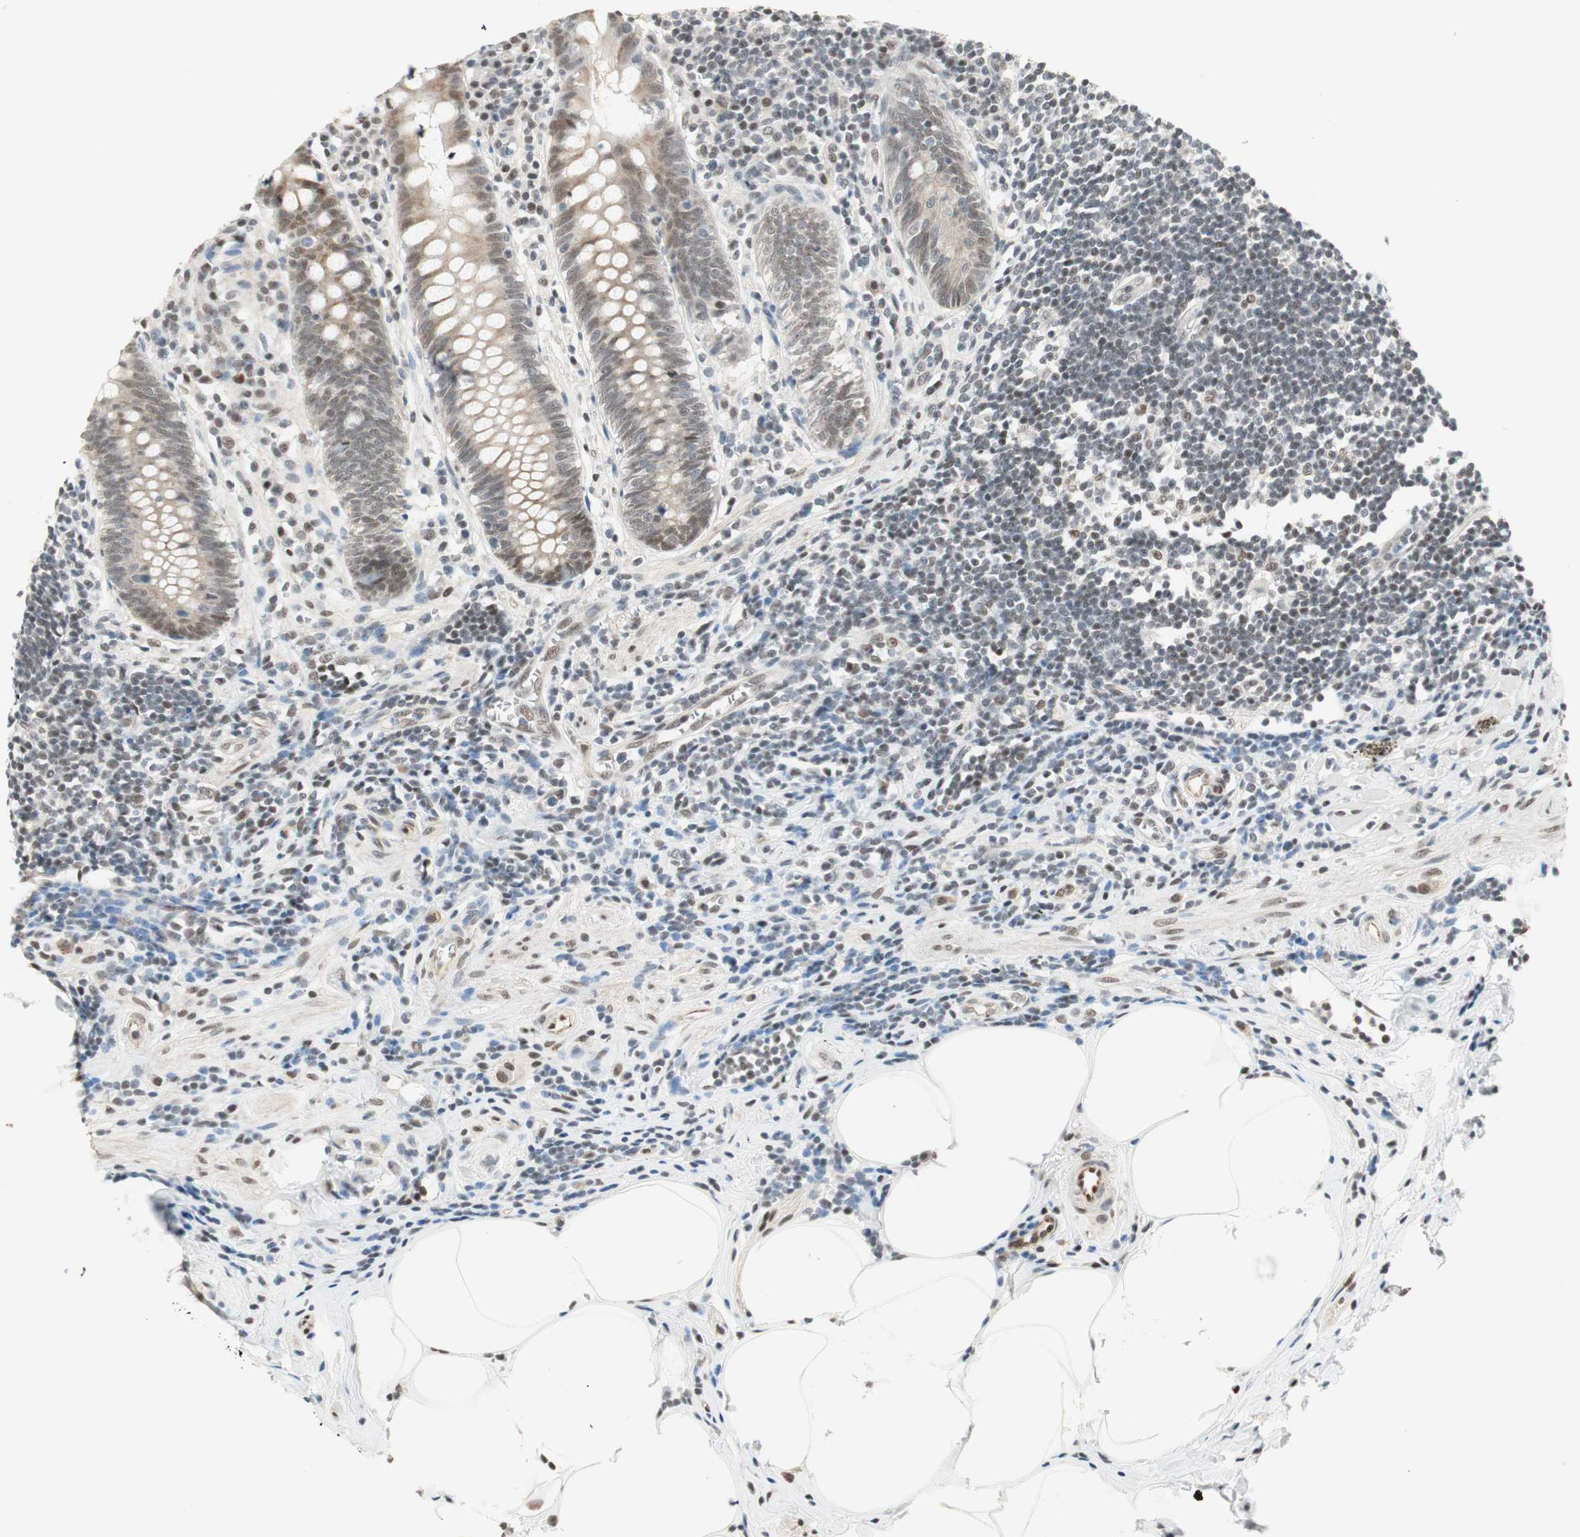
{"staining": {"intensity": "moderate", "quantity": ">75%", "location": "cytoplasmic/membranous,nuclear"}, "tissue": "appendix", "cell_type": "Glandular cells", "image_type": "normal", "snomed": [{"axis": "morphology", "description": "Normal tissue, NOS"}, {"axis": "topography", "description": "Appendix"}], "caption": "Immunohistochemical staining of benign appendix demonstrates medium levels of moderate cytoplasmic/membranous,nuclear positivity in approximately >75% of glandular cells.", "gene": "ZBTB17", "patient": {"sex": "female", "age": 50}}